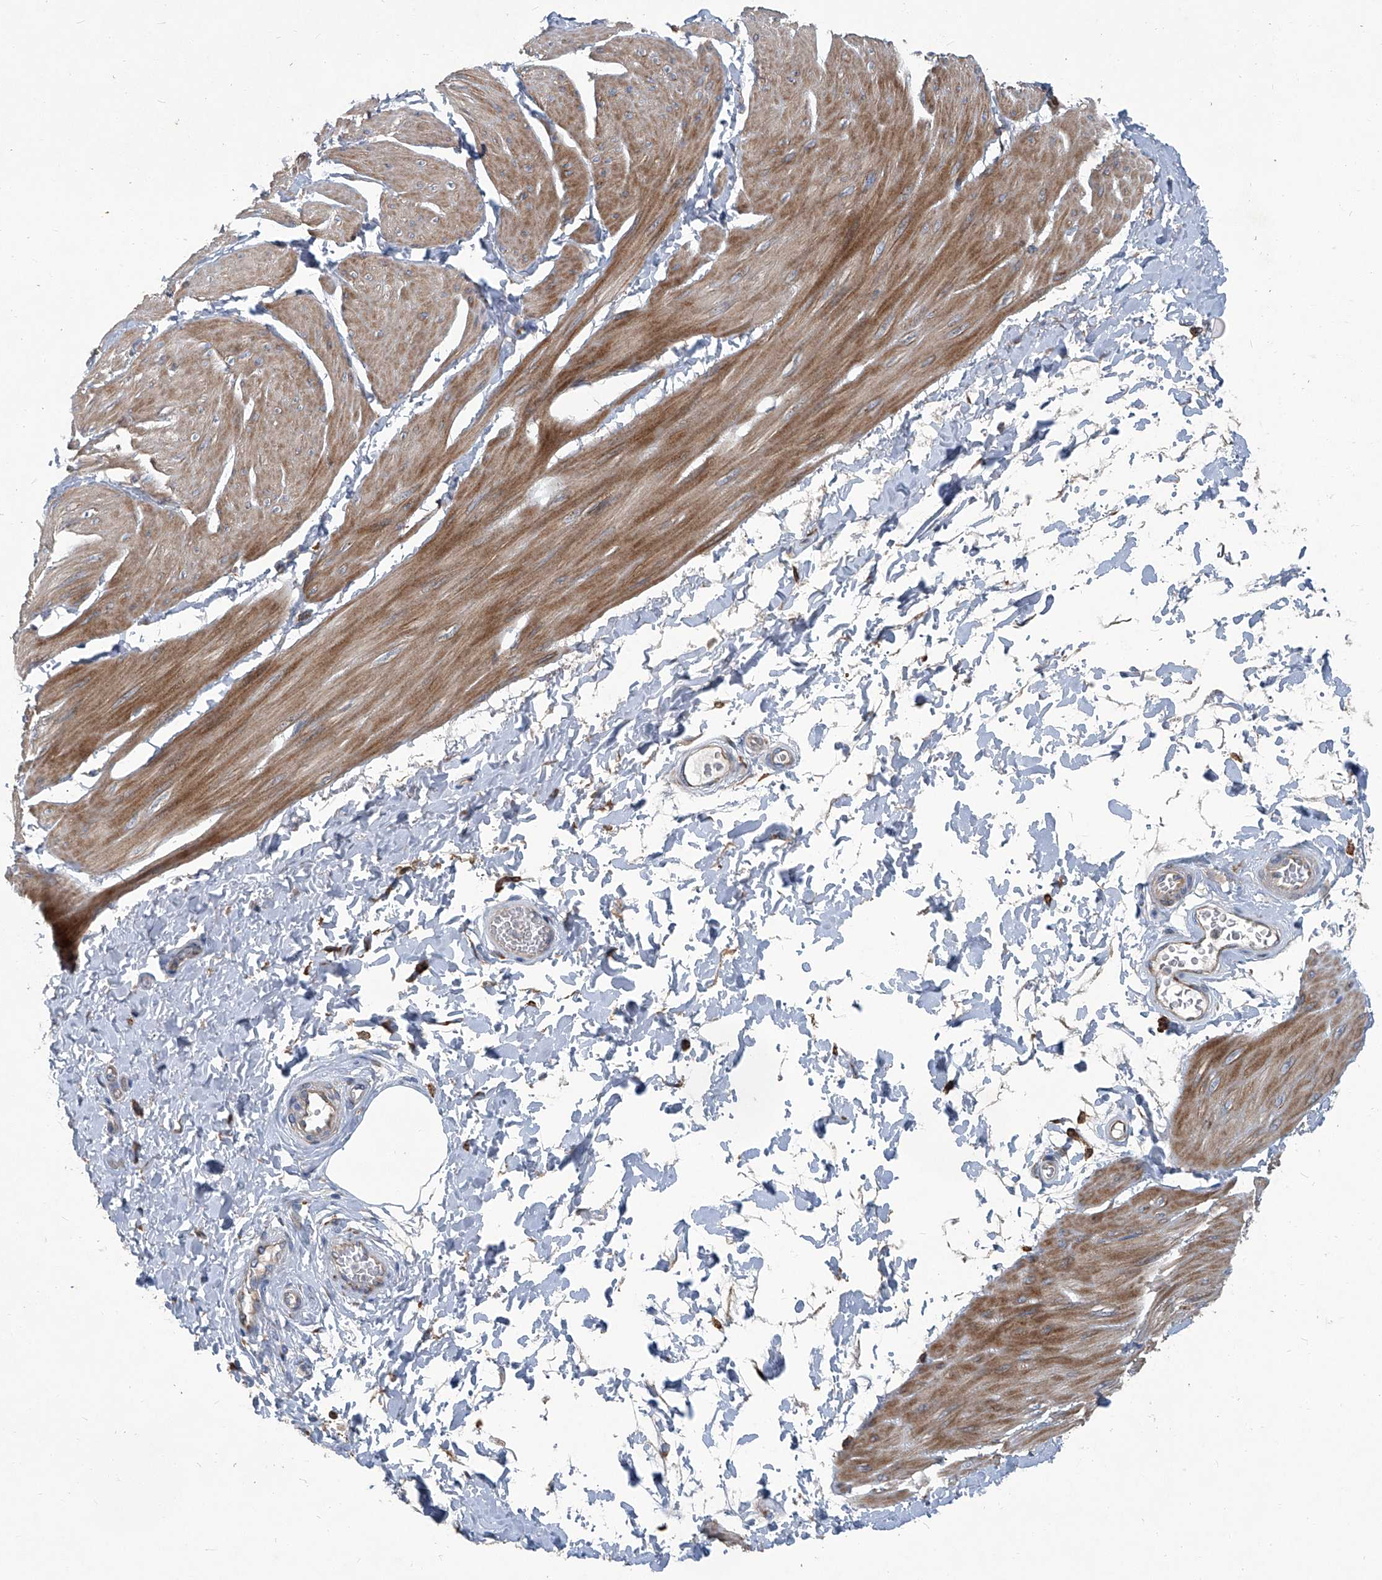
{"staining": {"intensity": "moderate", "quantity": ">75%", "location": "cytoplasmic/membranous"}, "tissue": "smooth muscle", "cell_type": "Smooth muscle cells", "image_type": "normal", "snomed": [{"axis": "morphology", "description": "Urothelial carcinoma, High grade"}, {"axis": "topography", "description": "Urinary bladder"}], "caption": "Moderate cytoplasmic/membranous positivity is identified in approximately >75% of smooth muscle cells in normal smooth muscle. The staining was performed using DAB to visualize the protein expression in brown, while the nuclei were stained in blue with hematoxylin (Magnification: 20x).", "gene": "PIGH", "patient": {"sex": "male", "age": 46}}